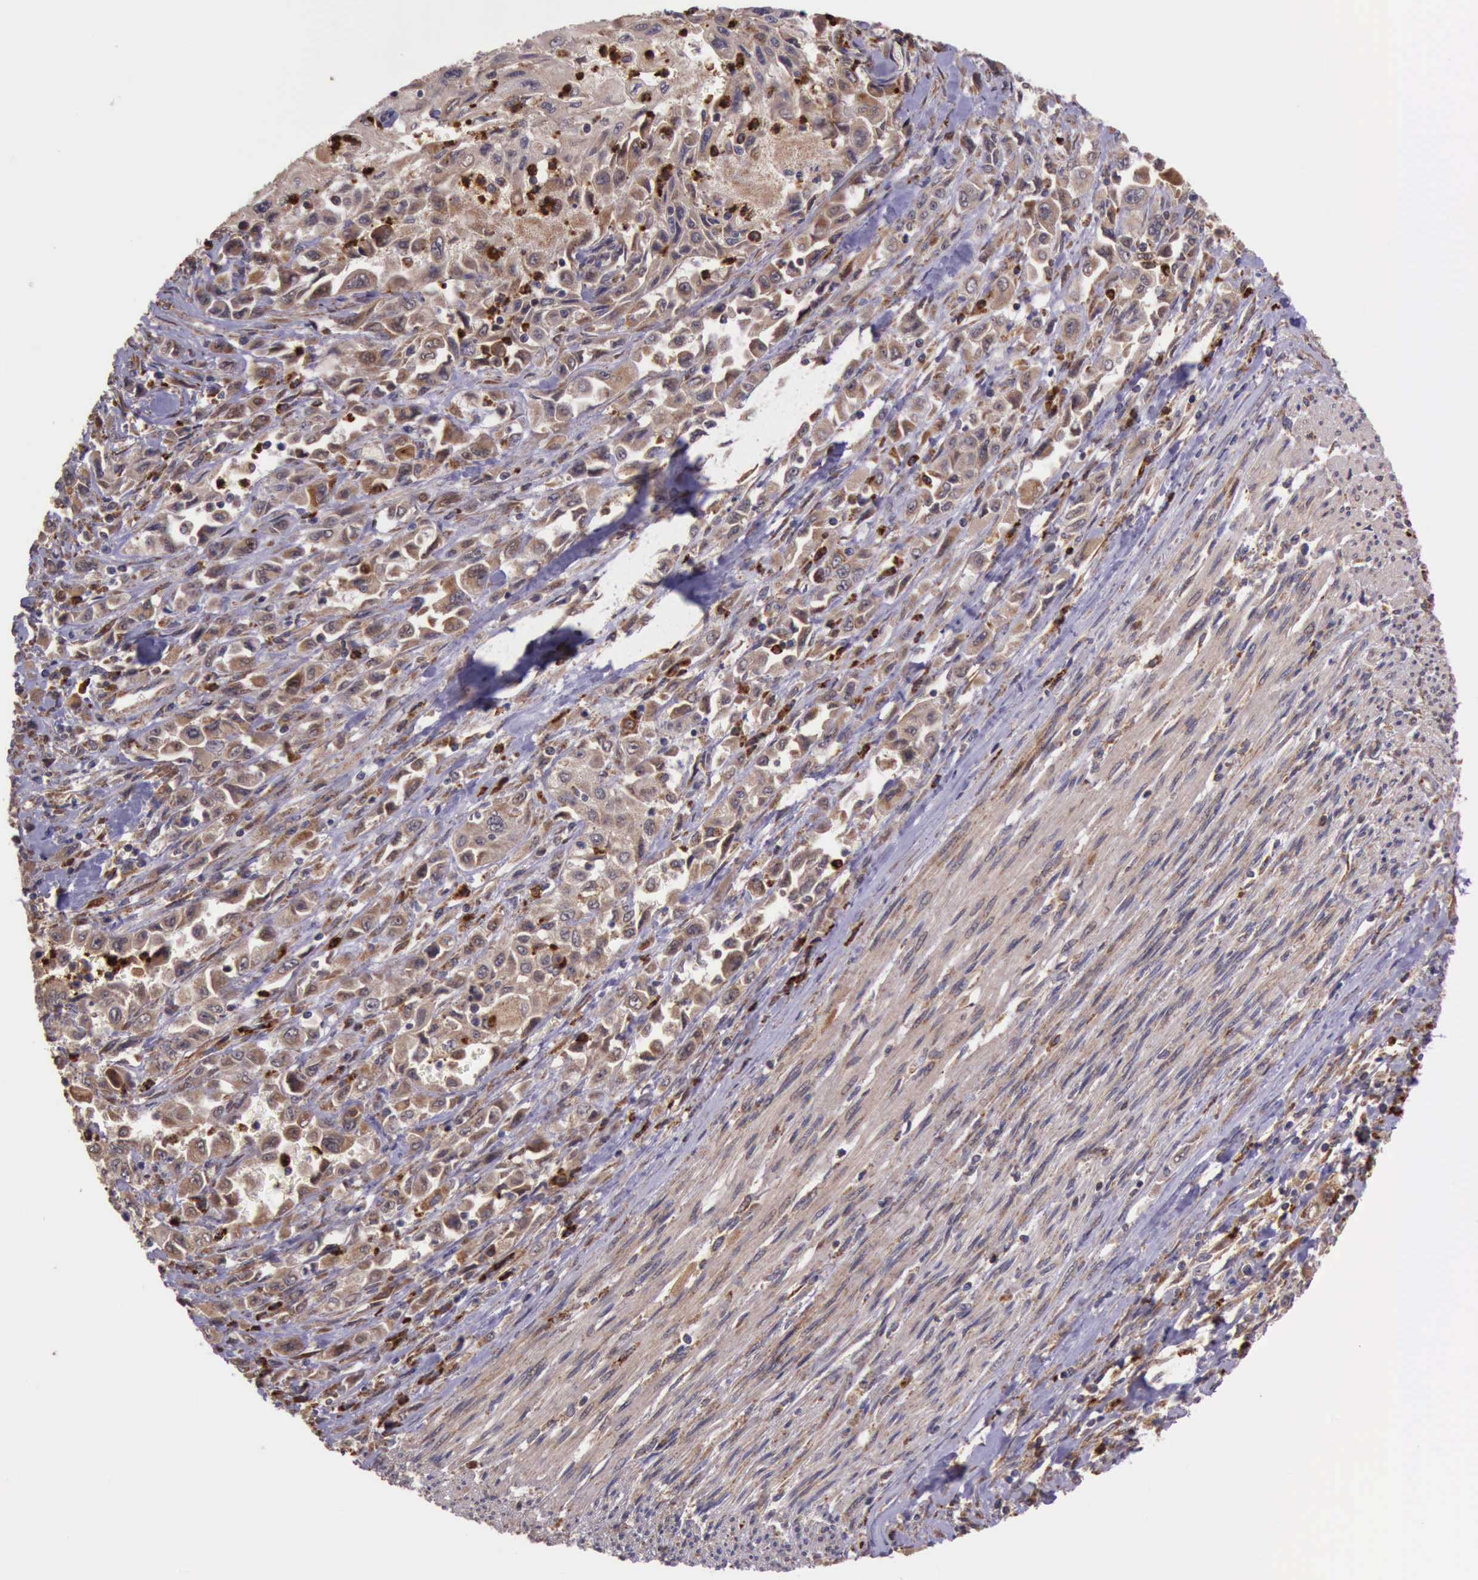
{"staining": {"intensity": "moderate", "quantity": "25%-75%", "location": "cytoplasmic/membranous"}, "tissue": "pancreatic cancer", "cell_type": "Tumor cells", "image_type": "cancer", "snomed": [{"axis": "morphology", "description": "Adenocarcinoma, NOS"}, {"axis": "topography", "description": "Pancreas"}], "caption": "Immunohistochemical staining of human pancreatic adenocarcinoma reveals medium levels of moderate cytoplasmic/membranous protein staining in approximately 25%-75% of tumor cells. (DAB = brown stain, brightfield microscopy at high magnification).", "gene": "ARMCX3", "patient": {"sex": "male", "age": 70}}